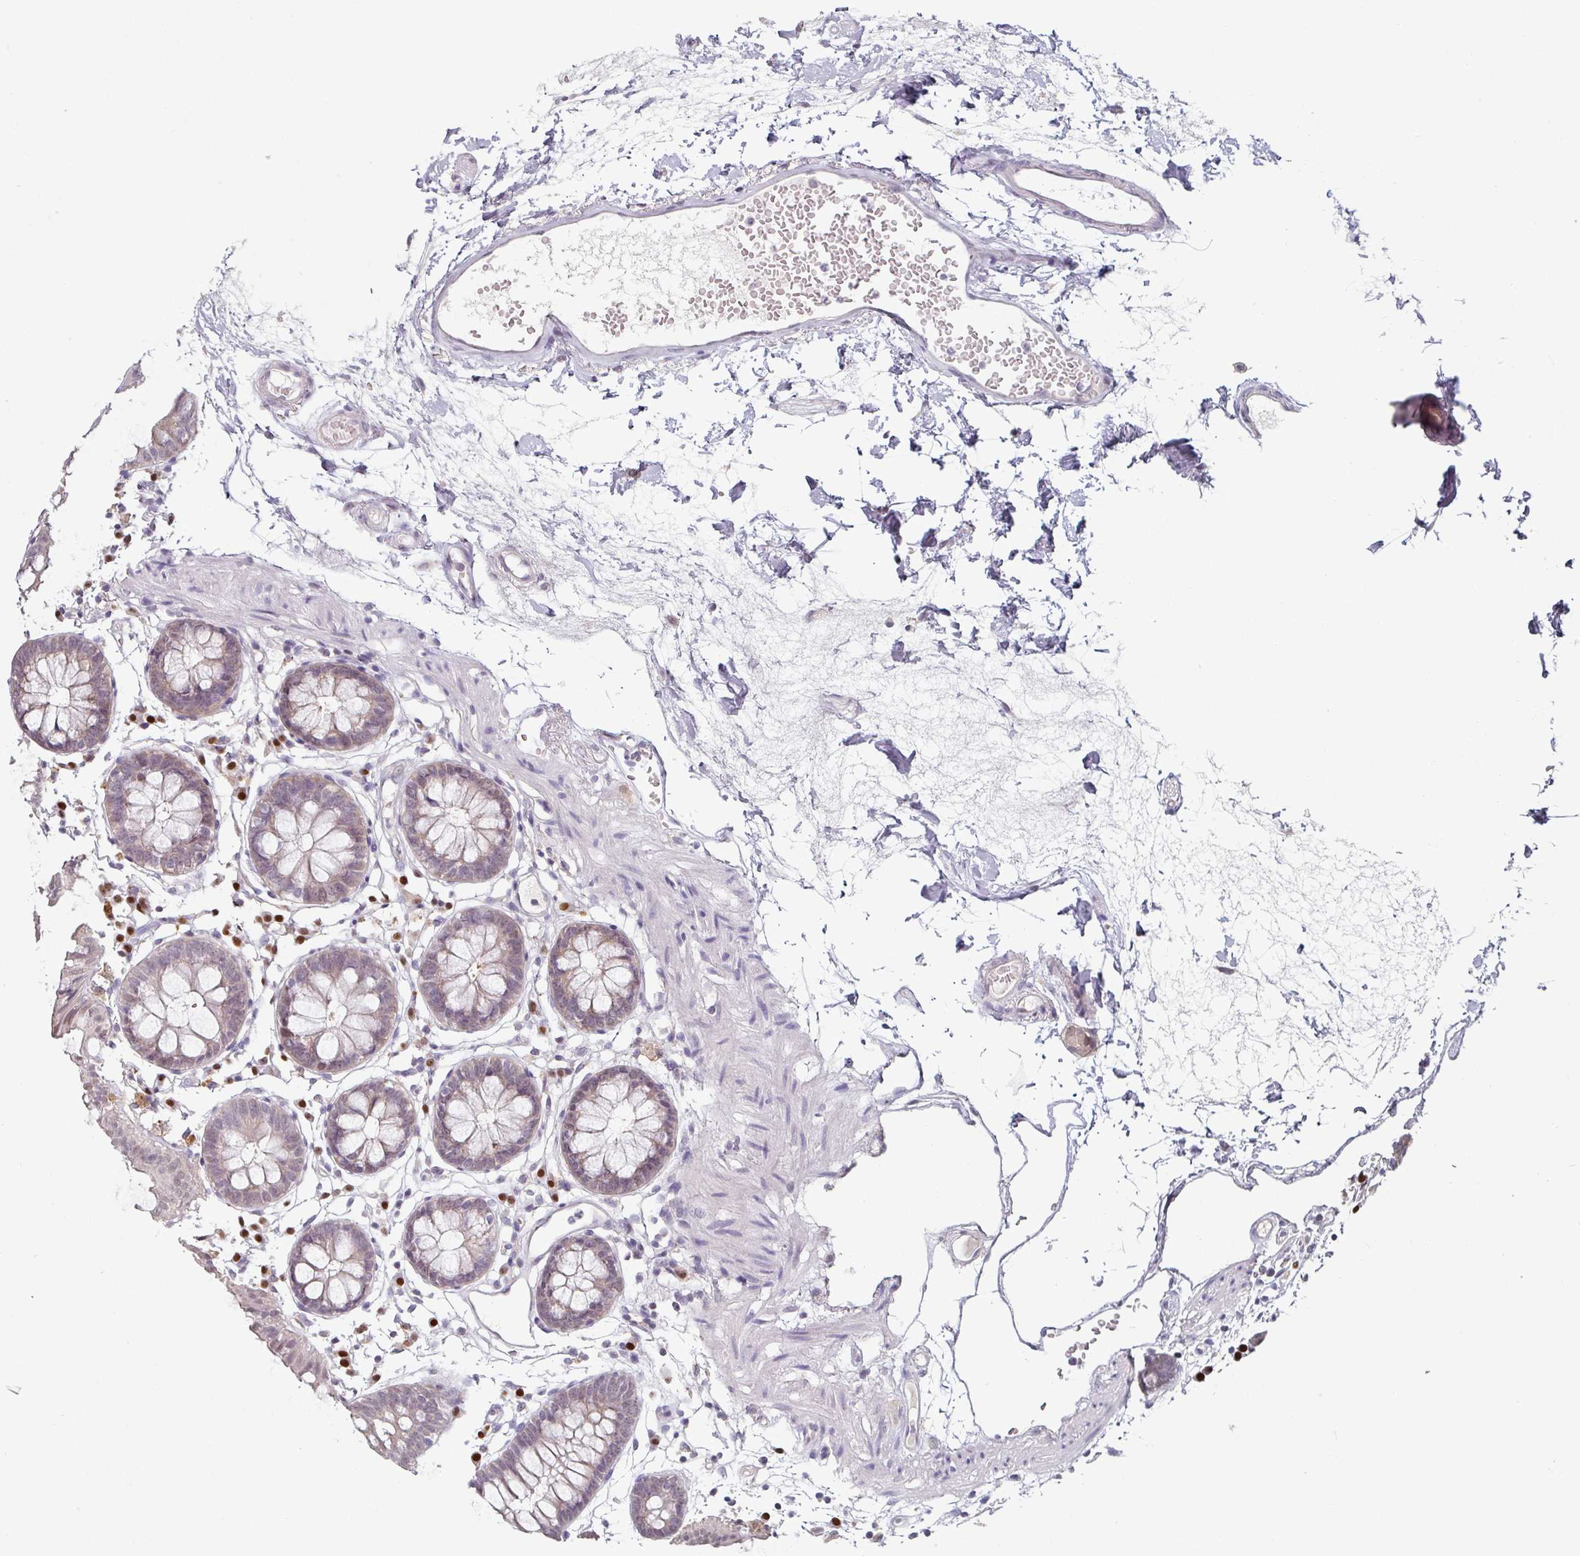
{"staining": {"intensity": "negative", "quantity": "none", "location": "none"}, "tissue": "colon", "cell_type": "Endothelial cells", "image_type": "normal", "snomed": [{"axis": "morphology", "description": "Normal tissue, NOS"}, {"axis": "topography", "description": "Colon"}], "caption": "IHC micrograph of normal colon: colon stained with DAB exhibits no significant protein positivity in endothelial cells.", "gene": "ZBTB6", "patient": {"sex": "female", "age": 84}}